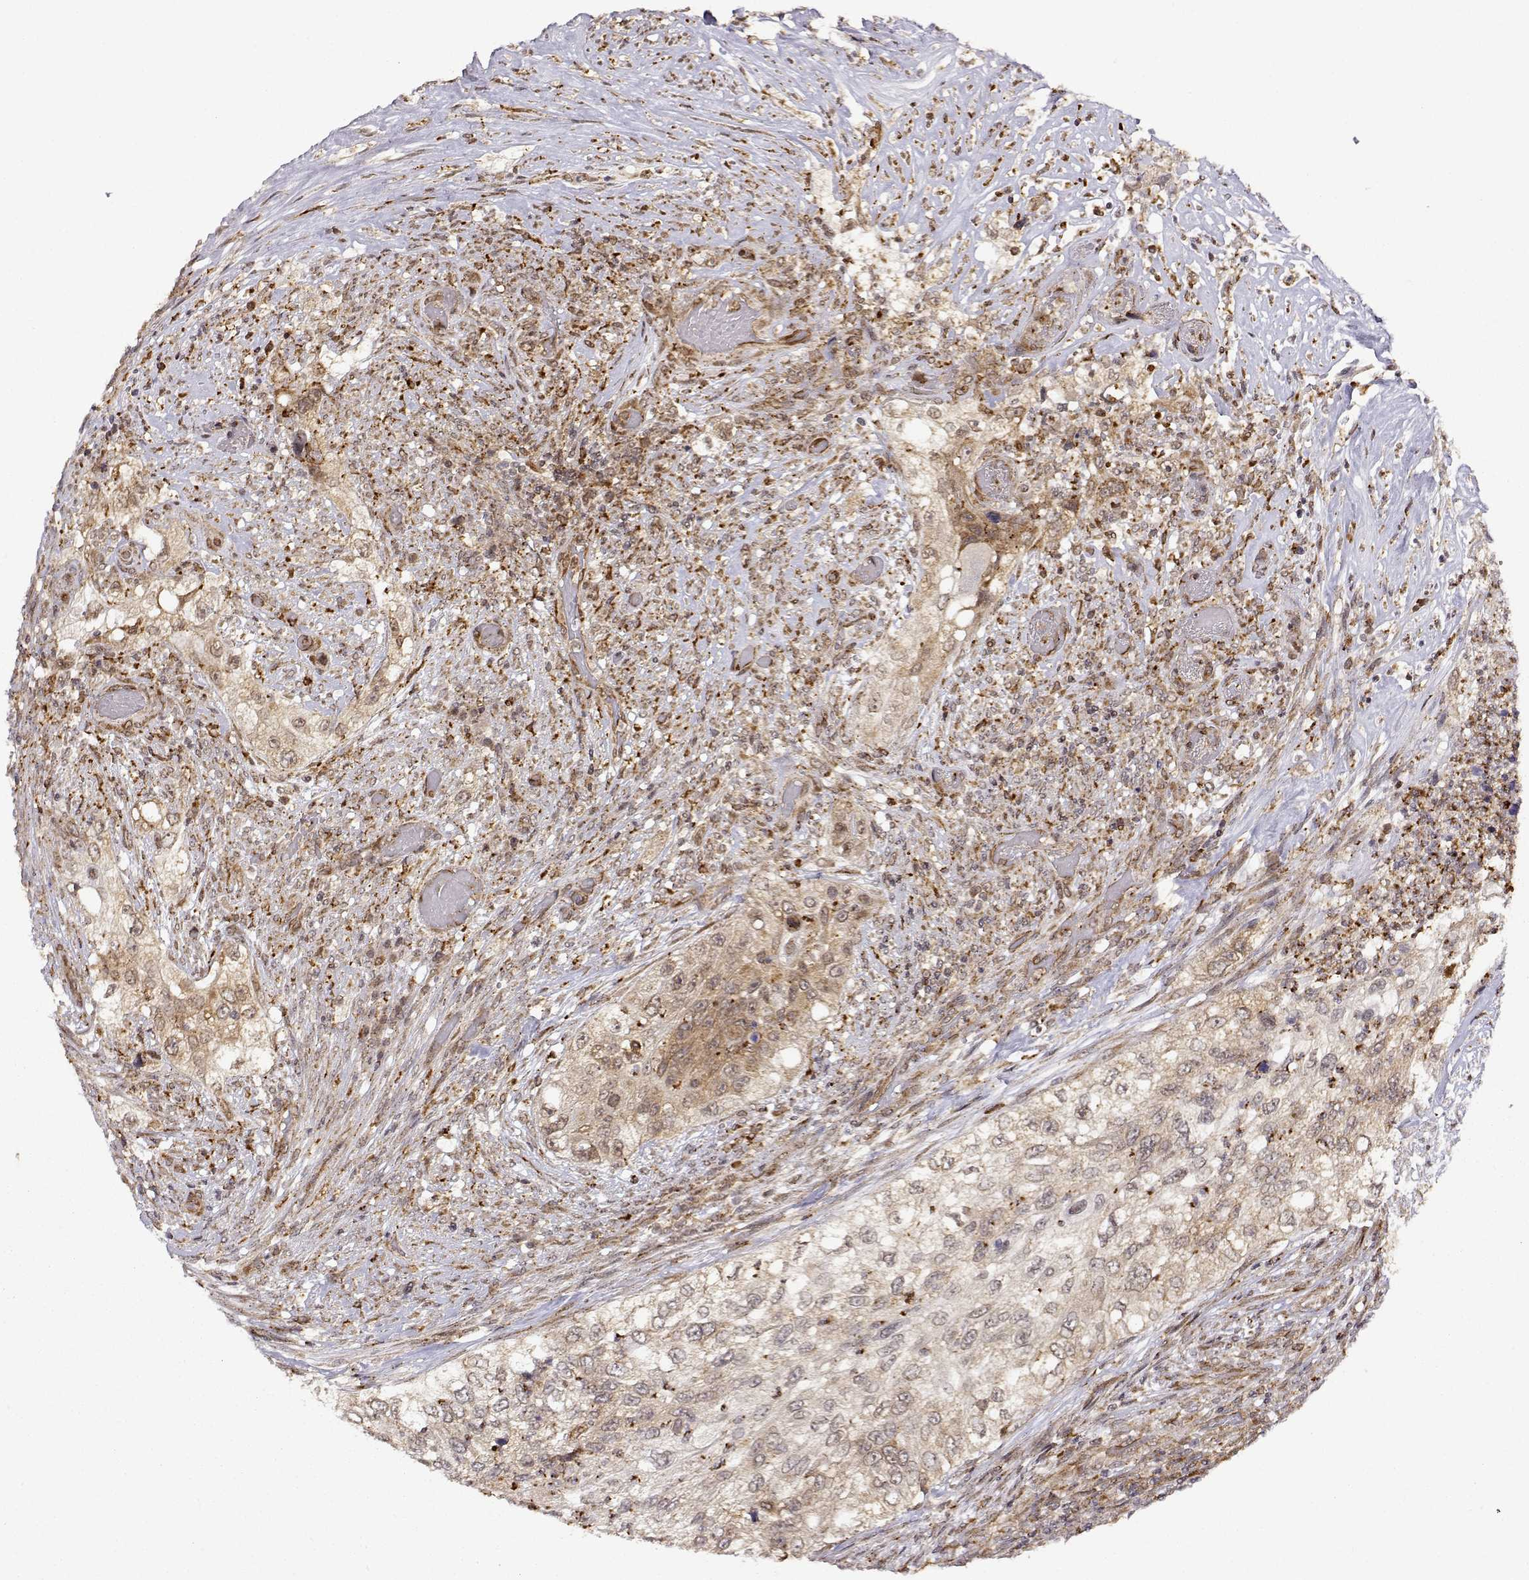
{"staining": {"intensity": "weak", "quantity": ">75%", "location": "cytoplasmic/membranous"}, "tissue": "urothelial cancer", "cell_type": "Tumor cells", "image_type": "cancer", "snomed": [{"axis": "morphology", "description": "Urothelial carcinoma, High grade"}, {"axis": "topography", "description": "Urinary bladder"}], "caption": "High-grade urothelial carcinoma stained with DAB immunohistochemistry (IHC) reveals low levels of weak cytoplasmic/membranous positivity in about >75% of tumor cells.", "gene": "RNF13", "patient": {"sex": "female", "age": 60}}